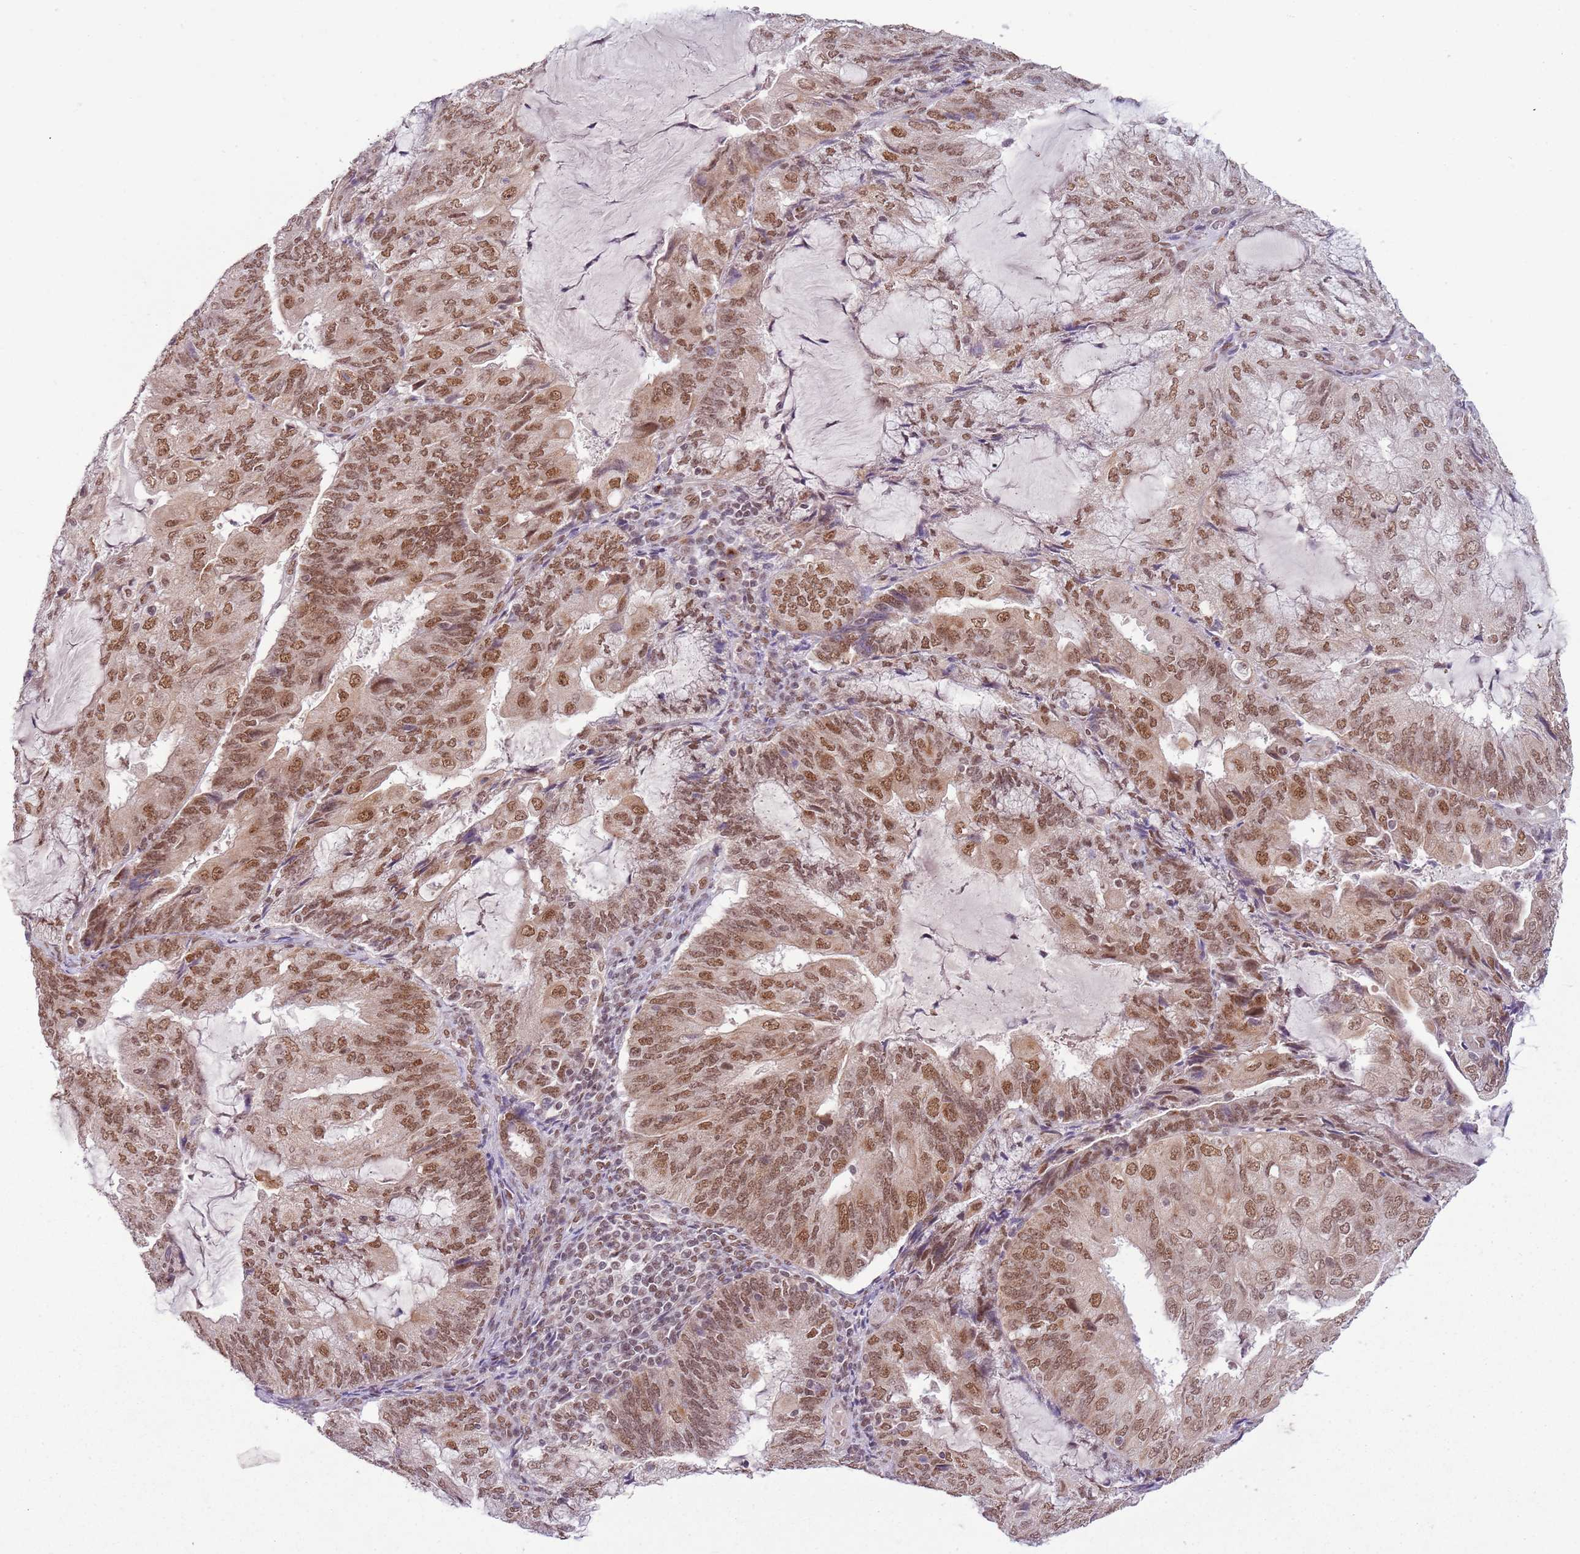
{"staining": {"intensity": "moderate", "quantity": ">75%", "location": "nuclear"}, "tissue": "endometrial cancer", "cell_type": "Tumor cells", "image_type": "cancer", "snomed": [{"axis": "morphology", "description": "Adenocarcinoma, NOS"}, {"axis": "topography", "description": "Endometrium"}], "caption": "Endometrial adenocarcinoma tissue displays moderate nuclear expression in about >75% of tumor cells, visualized by immunohistochemistry.", "gene": "FAM120AOS", "patient": {"sex": "female", "age": 81}}